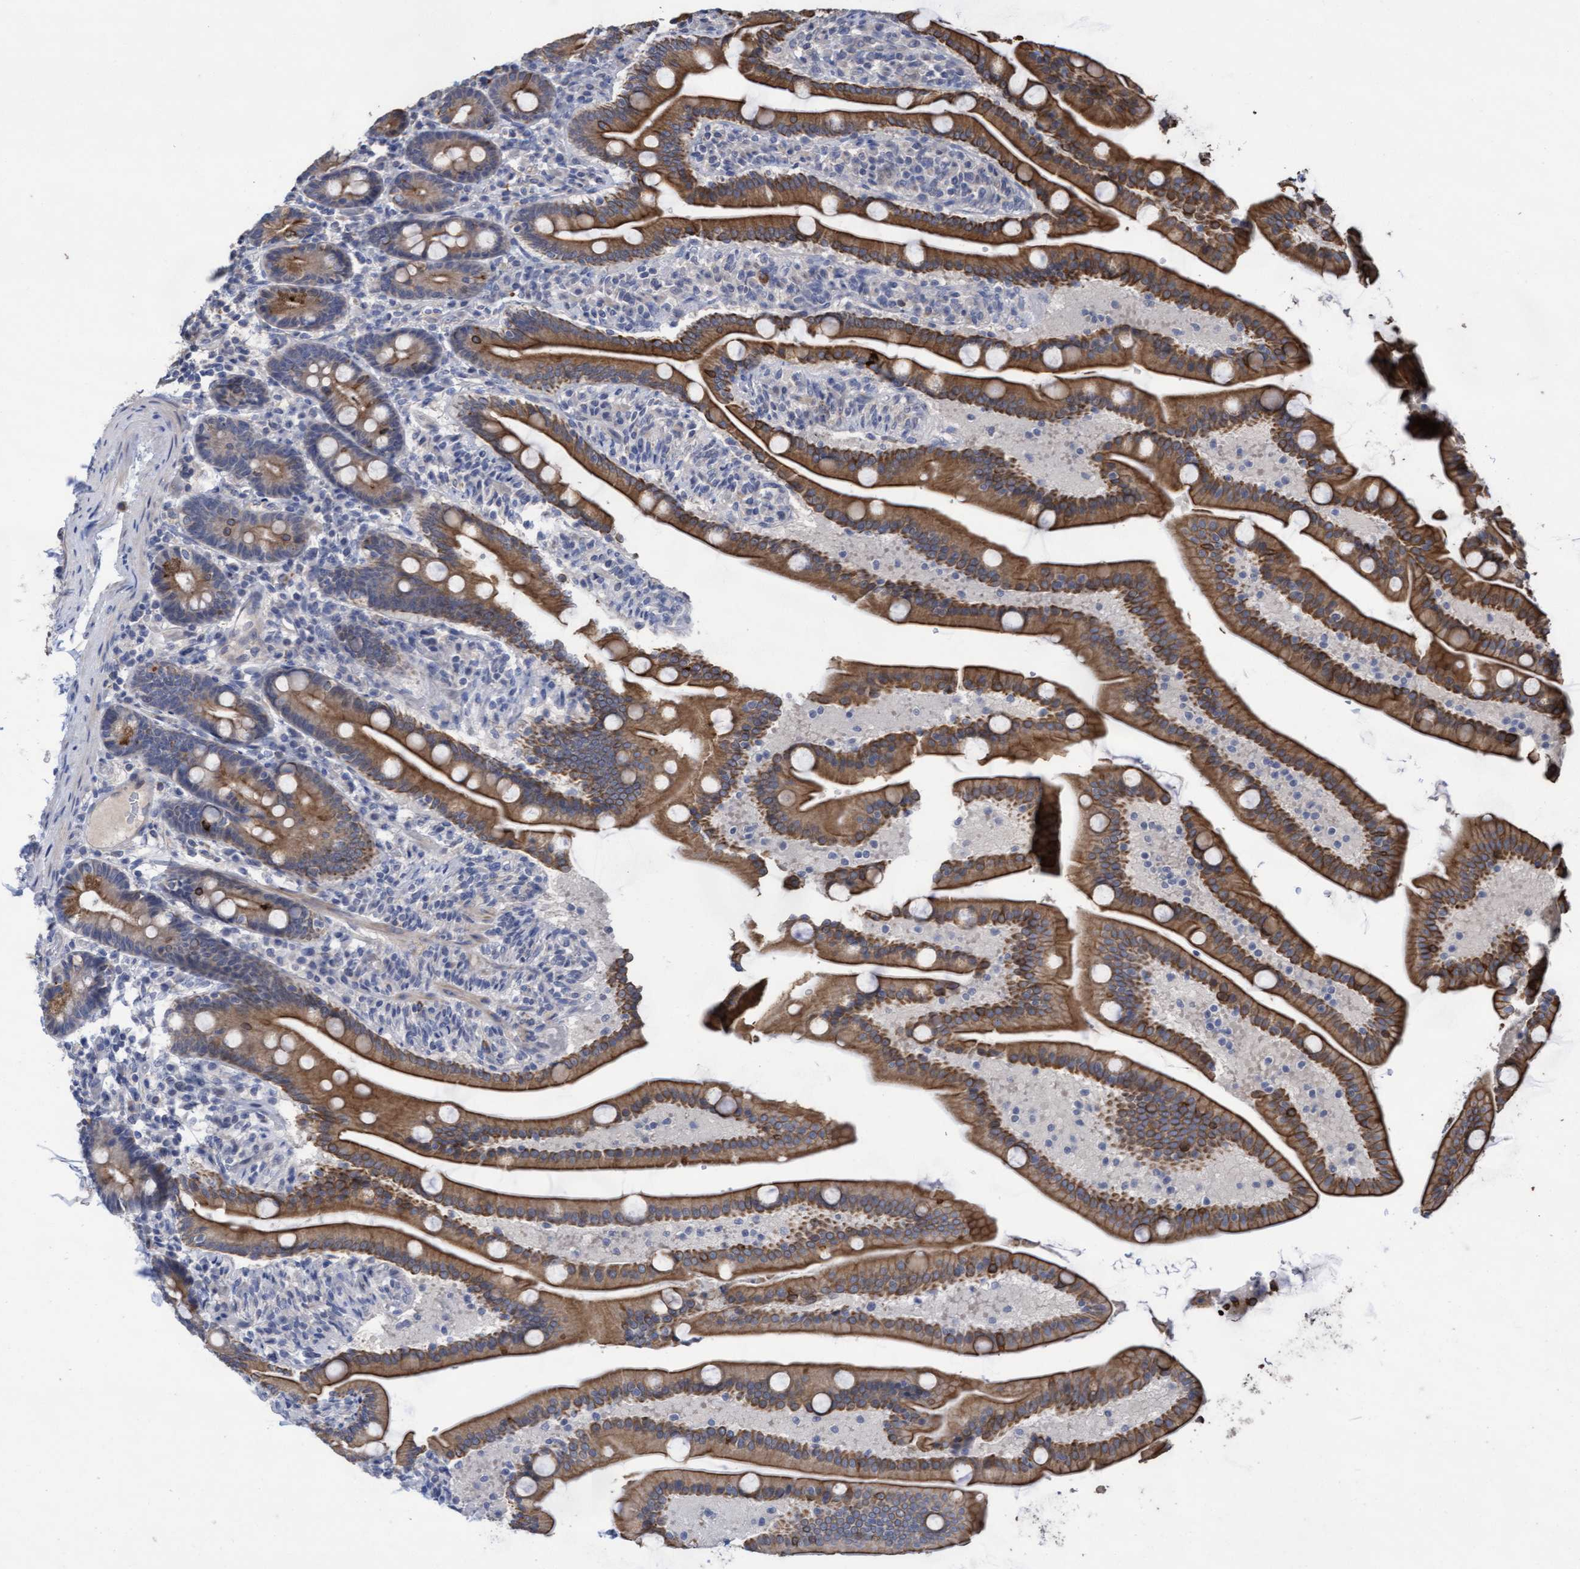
{"staining": {"intensity": "moderate", "quantity": ">75%", "location": "cytoplasmic/membranous"}, "tissue": "duodenum", "cell_type": "Glandular cells", "image_type": "normal", "snomed": [{"axis": "morphology", "description": "Normal tissue, NOS"}, {"axis": "topography", "description": "Duodenum"}], "caption": "DAB immunohistochemical staining of unremarkable duodenum exhibits moderate cytoplasmic/membranous protein positivity in approximately >75% of glandular cells.", "gene": "KRT24", "patient": {"sex": "male", "age": 54}}